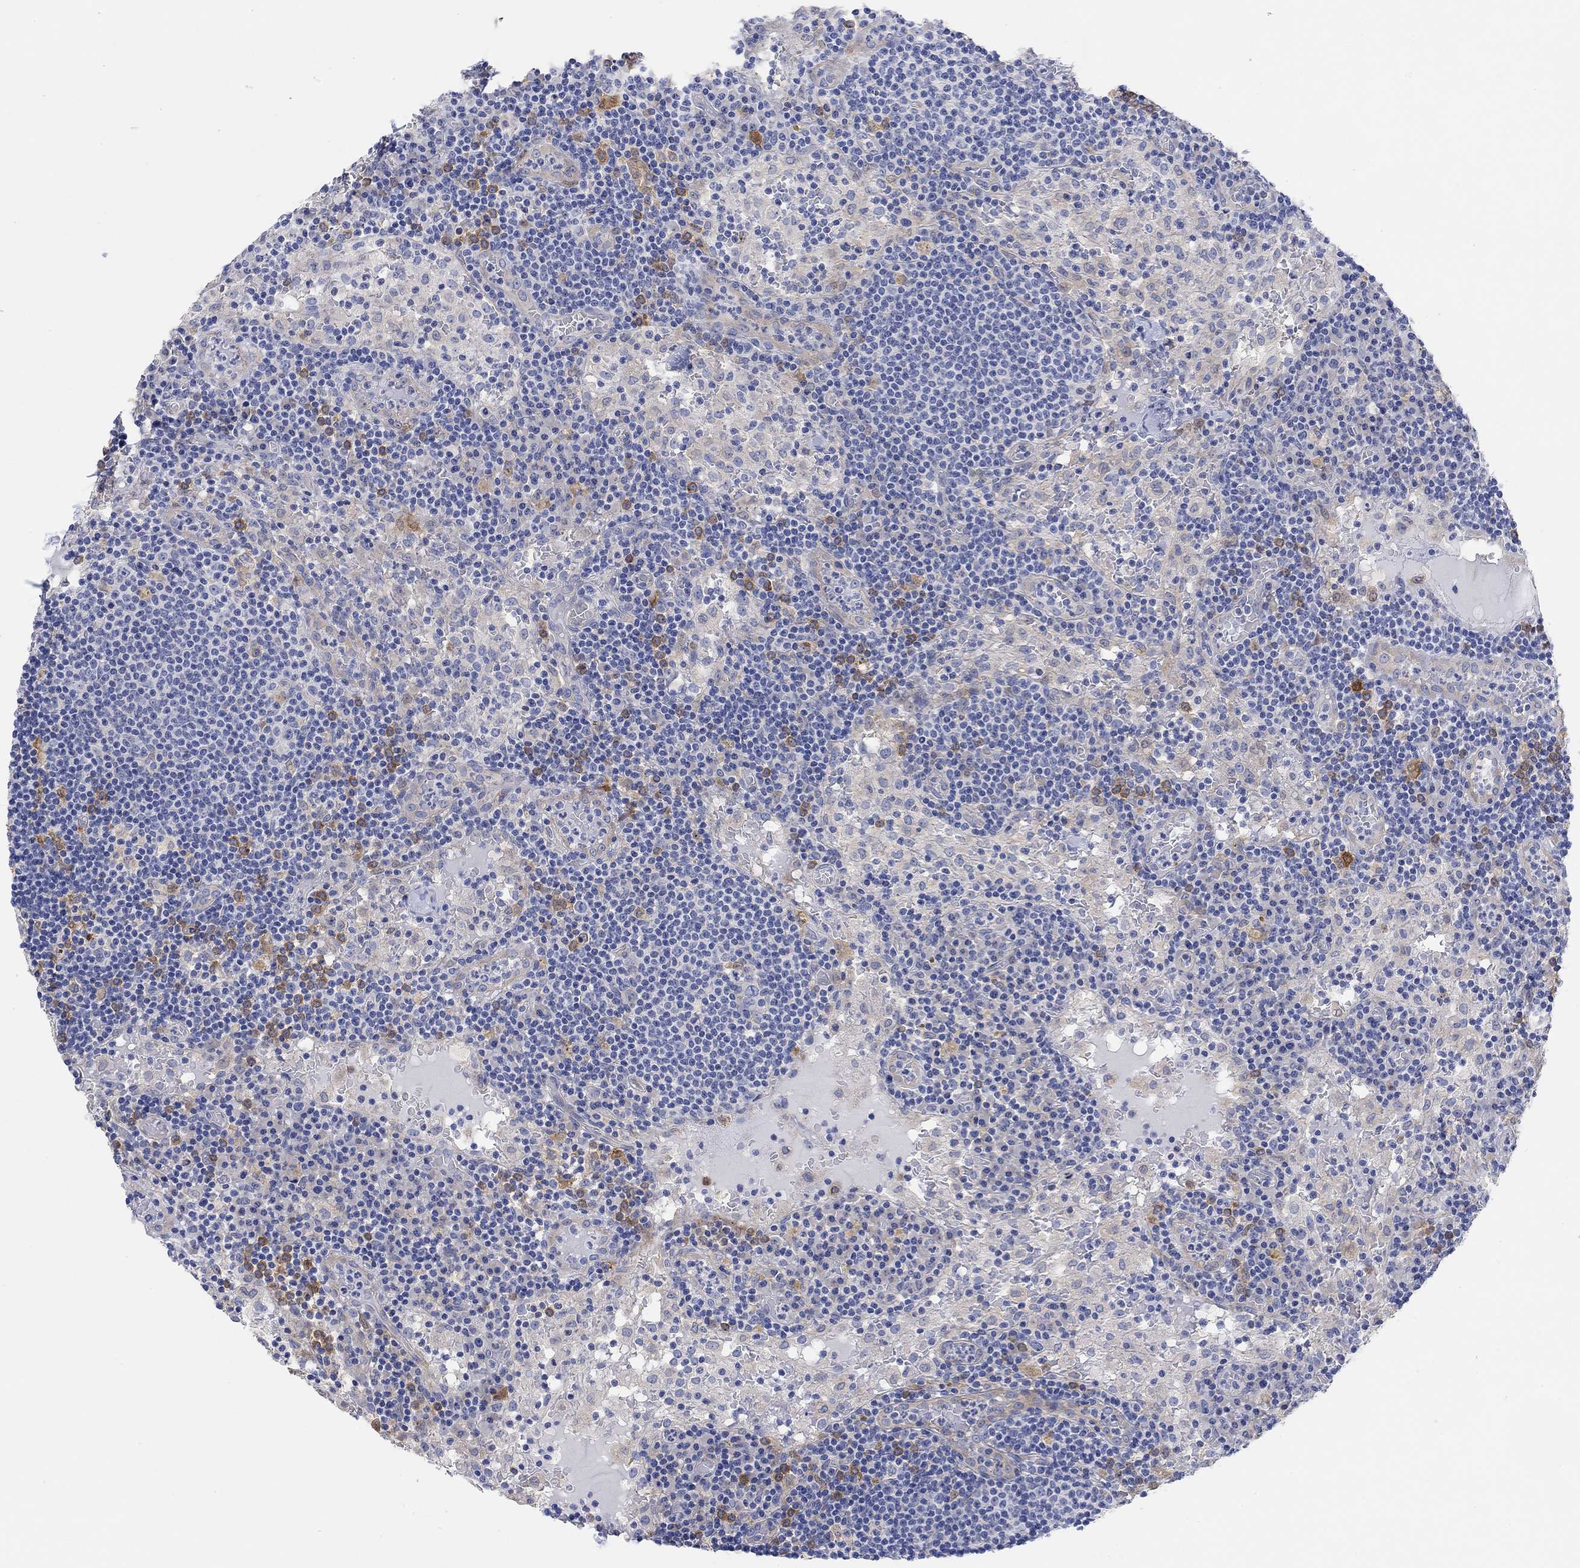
{"staining": {"intensity": "negative", "quantity": "none", "location": "none"}, "tissue": "lymph node", "cell_type": "Germinal center cells", "image_type": "normal", "snomed": [{"axis": "morphology", "description": "Normal tissue, NOS"}, {"axis": "topography", "description": "Lymph node"}], "caption": "IHC micrograph of normal lymph node: lymph node stained with DAB shows no significant protein expression in germinal center cells.", "gene": "RGS1", "patient": {"sex": "male", "age": 62}}